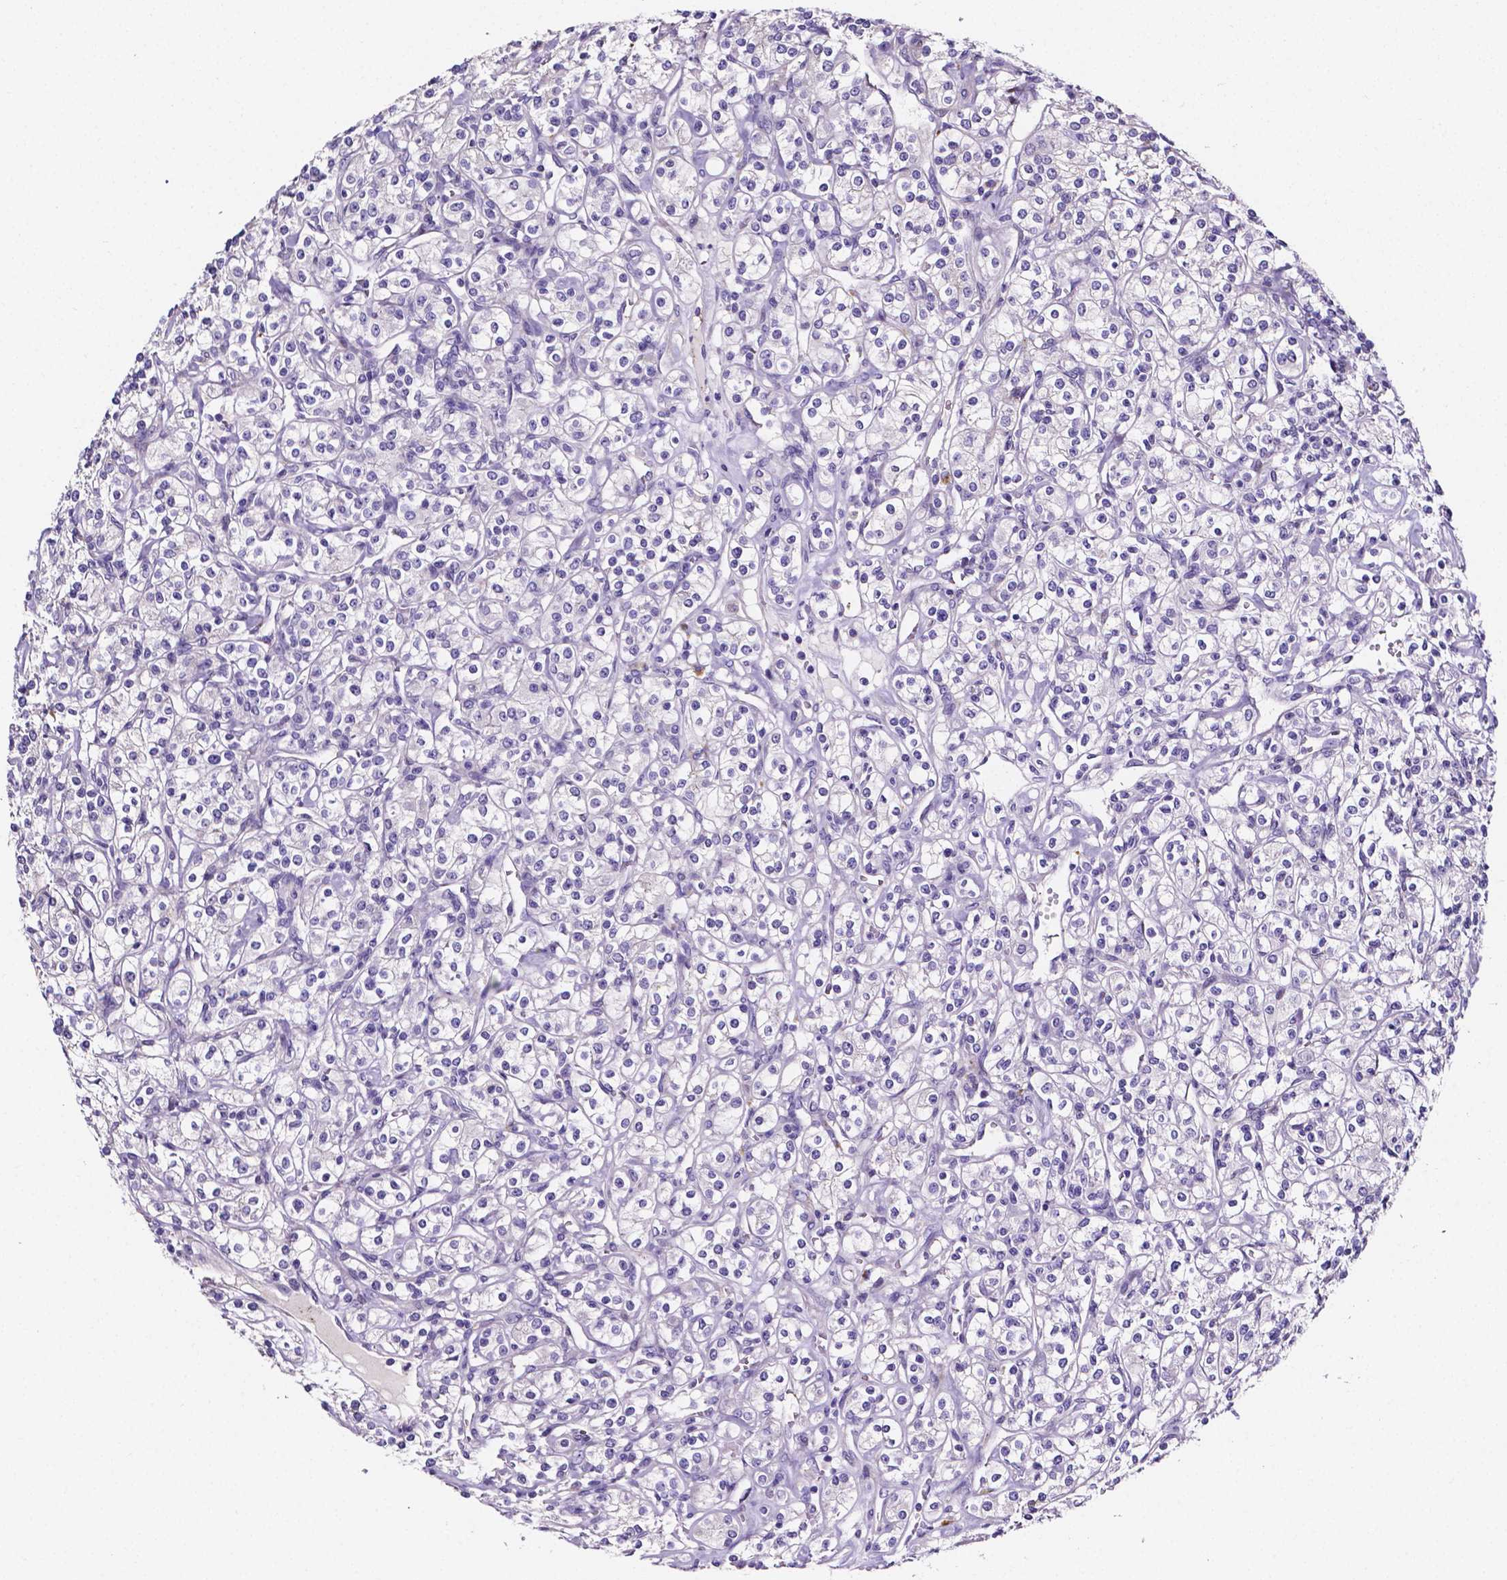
{"staining": {"intensity": "negative", "quantity": "none", "location": "none"}, "tissue": "renal cancer", "cell_type": "Tumor cells", "image_type": "cancer", "snomed": [{"axis": "morphology", "description": "Adenocarcinoma, NOS"}, {"axis": "topography", "description": "Kidney"}], "caption": "DAB immunohistochemical staining of renal cancer reveals no significant expression in tumor cells.", "gene": "NRGN", "patient": {"sex": "male", "age": 77}}